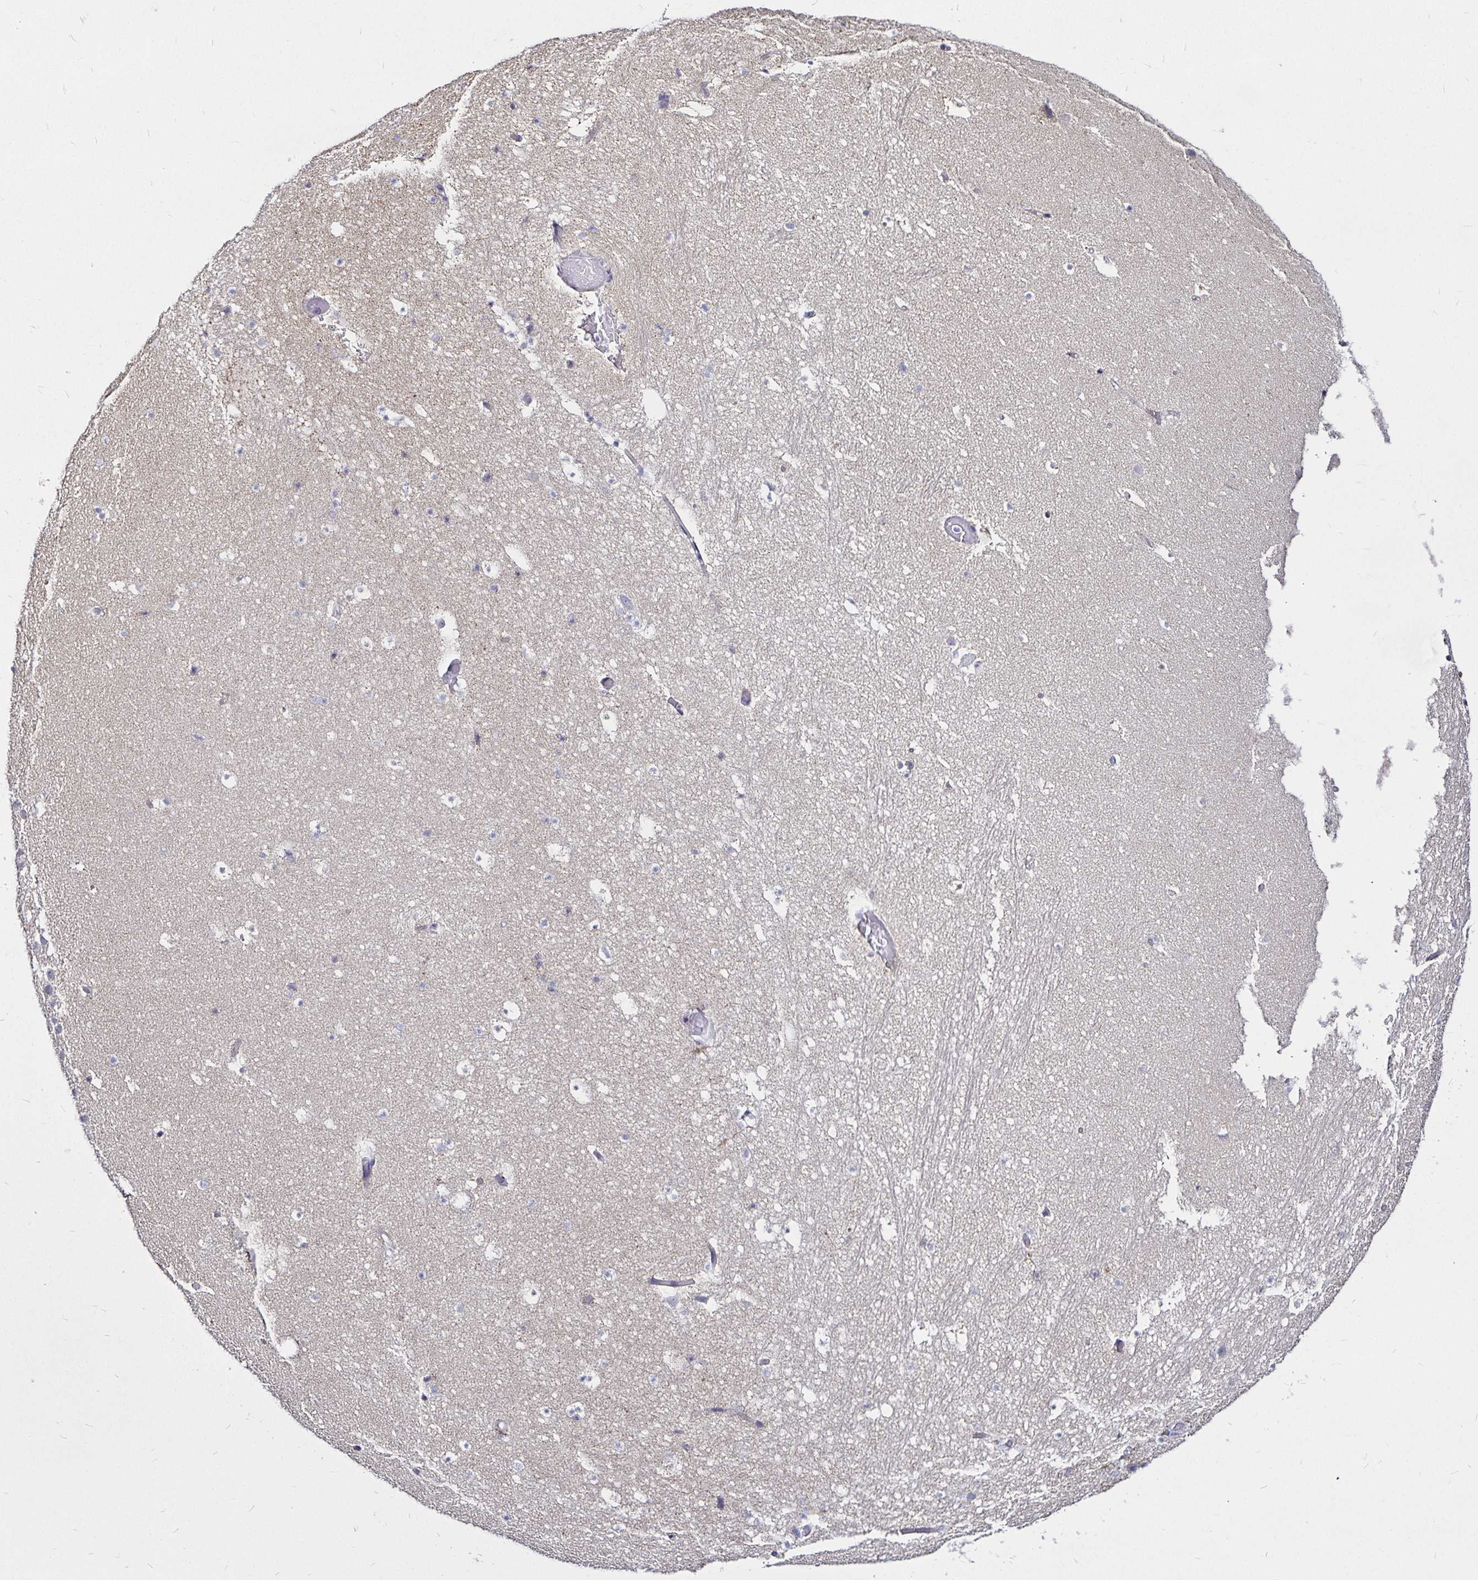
{"staining": {"intensity": "negative", "quantity": "none", "location": "none"}, "tissue": "hippocampus", "cell_type": "Glial cells", "image_type": "normal", "snomed": [{"axis": "morphology", "description": "Normal tissue, NOS"}, {"axis": "topography", "description": "Hippocampus"}], "caption": "Immunohistochemical staining of unremarkable hippocampus exhibits no significant staining in glial cells. Nuclei are stained in blue.", "gene": "PGAM2", "patient": {"sex": "male", "age": 26}}